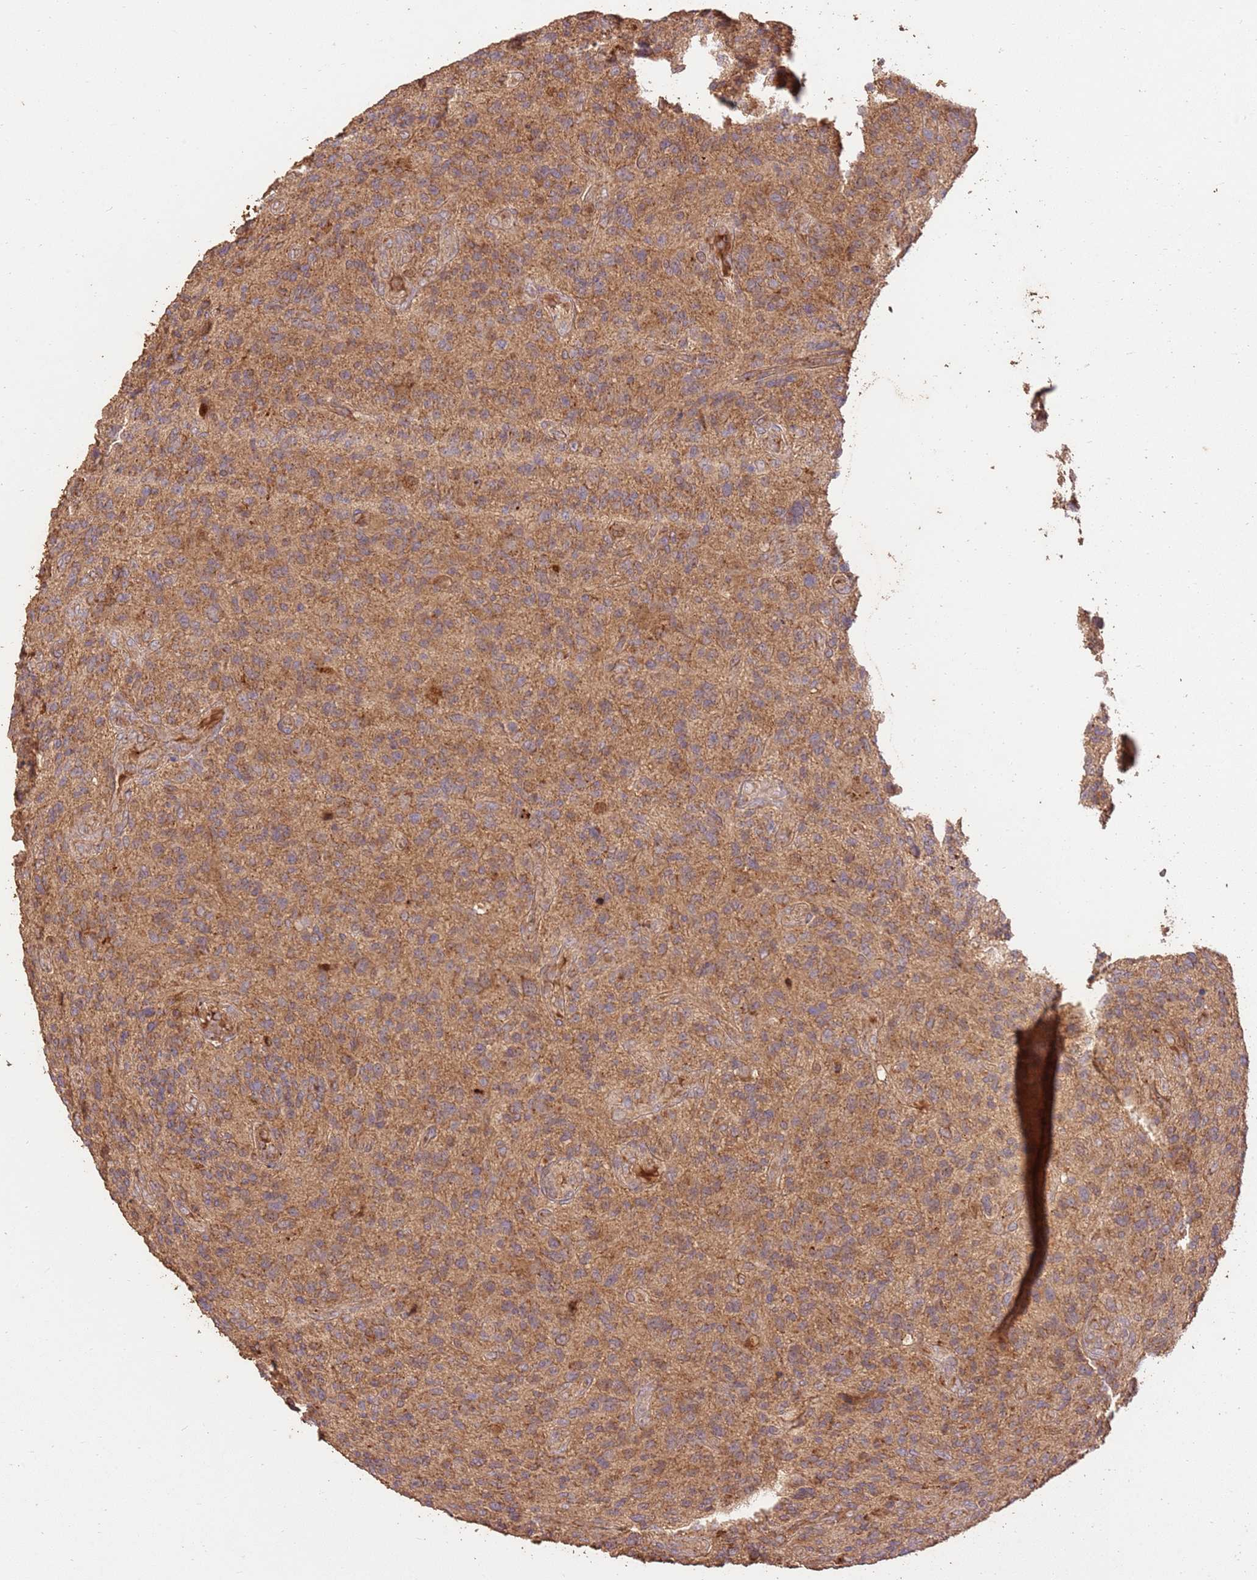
{"staining": {"intensity": "weak", "quantity": "25%-75%", "location": "cytoplasmic/membranous"}, "tissue": "glioma", "cell_type": "Tumor cells", "image_type": "cancer", "snomed": [{"axis": "morphology", "description": "Glioma, malignant, High grade"}, {"axis": "topography", "description": "Brain"}], "caption": "Protein analysis of malignant glioma (high-grade) tissue reveals weak cytoplasmic/membranous positivity in about 25%-75% of tumor cells.", "gene": "LRRC28", "patient": {"sex": "male", "age": 47}}